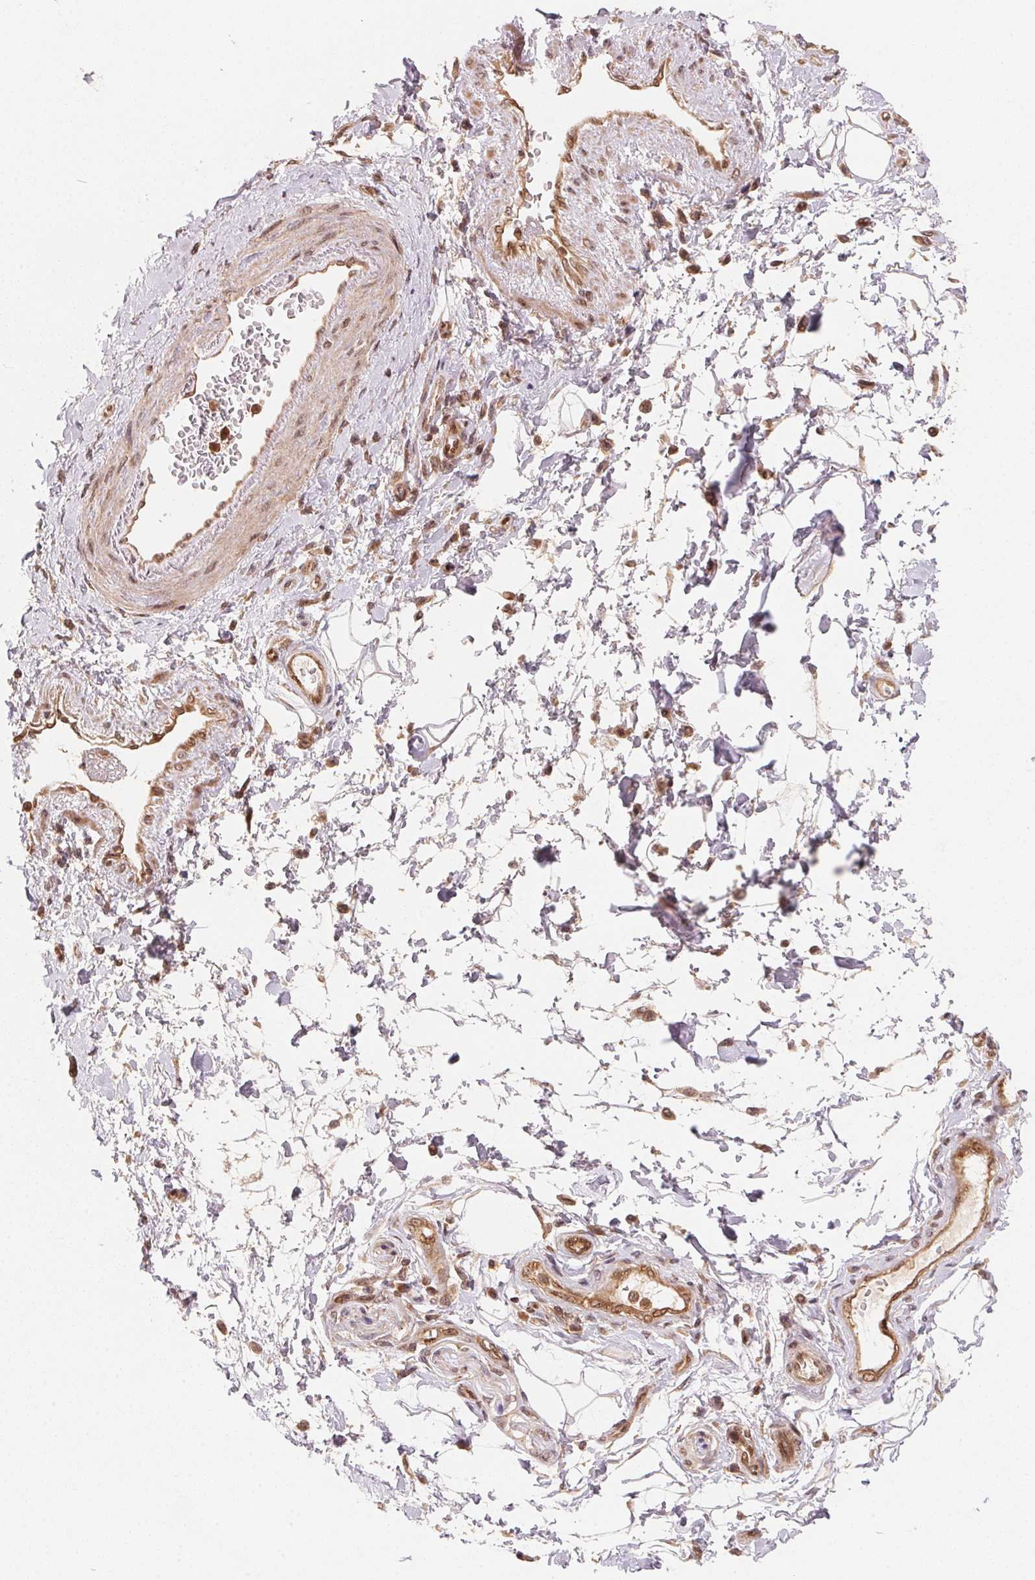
{"staining": {"intensity": "moderate", "quantity": ">75%", "location": "cytoplasmic/membranous,nuclear"}, "tissue": "adipose tissue", "cell_type": "Adipocytes", "image_type": "normal", "snomed": [{"axis": "morphology", "description": "Normal tissue, NOS"}, {"axis": "topography", "description": "Urinary bladder"}, {"axis": "topography", "description": "Peripheral nerve tissue"}], "caption": "Adipose tissue stained with DAB (3,3'-diaminobenzidine) immunohistochemistry shows medium levels of moderate cytoplasmic/membranous,nuclear positivity in approximately >75% of adipocytes. The staining was performed using DAB to visualize the protein expression in brown, while the nuclei were stained in blue with hematoxylin (Magnification: 20x).", "gene": "CCDC102B", "patient": {"sex": "female", "age": 60}}